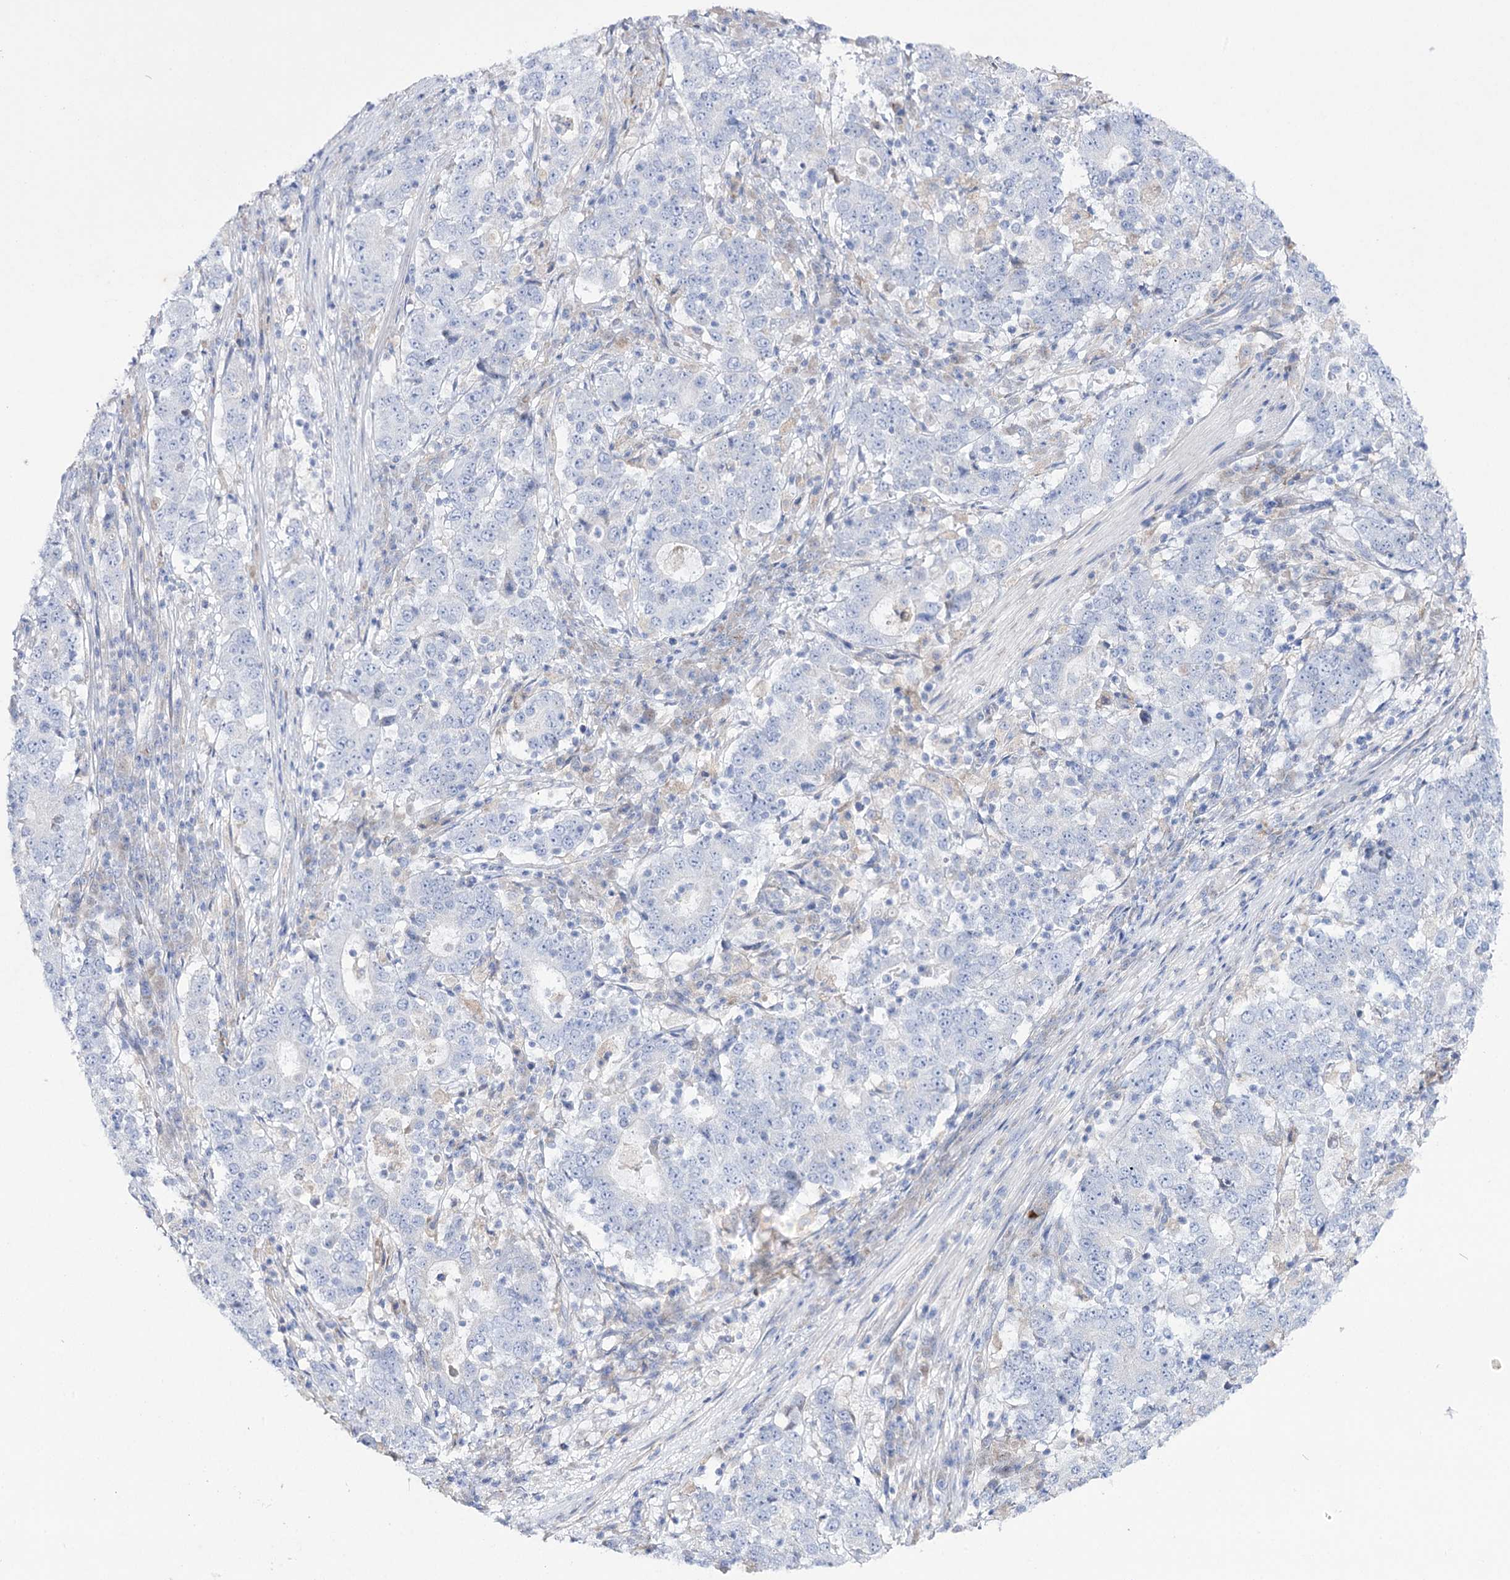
{"staining": {"intensity": "negative", "quantity": "none", "location": "none"}, "tissue": "stomach cancer", "cell_type": "Tumor cells", "image_type": "cancer", "snomed": [{"axis": "morphology", "description": "Adenocarcinoma, NOS"}, {"axis": "topography", "description": "Stomach"}], "caption": "Protein analysis of stomach cancer (adenocarcinoma) reveals no significant positivity in tumor cells.", "gene": "NAGLU", "patient": {"sex": "male", "age": 59}}